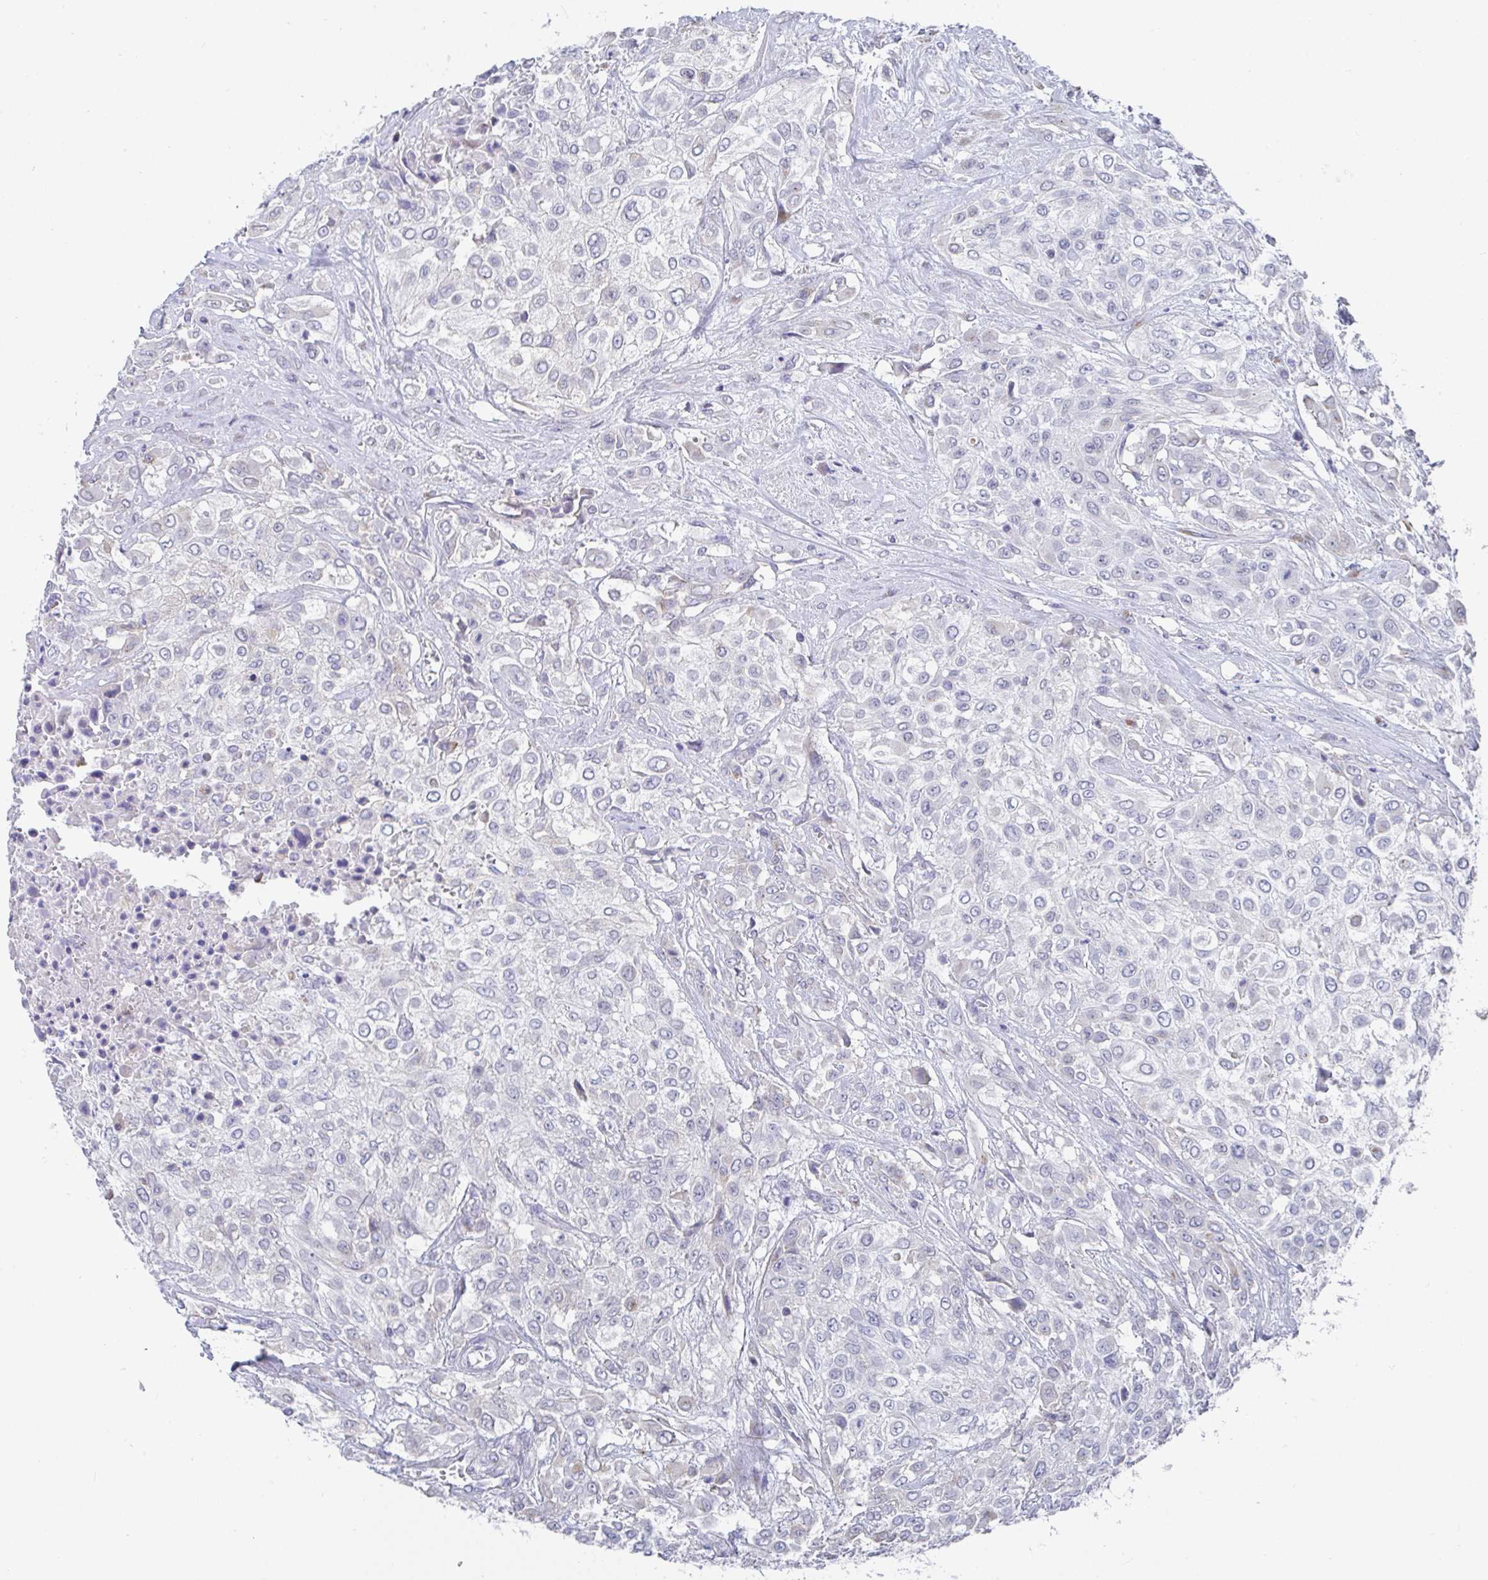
{"staining": {"intensity": "negative", "quantity": "none", "location": "none"}, "tissue": "urothelial cancer", "cell_type": "Tumor cells", "image_type": "cancer", "snomed": [{"axis": "morphology", "description": "Urothelial carcinoma, High grade"}, {"axis": "topography", "description": "Urinary bladder"}], "caption": "Urothelial carcinoma (high-grade) stained for a protein using immunohistochemistry (IHC) demonstrates no positivity tumor cells.", "gene": "TAS2R39", "patient": {"sex": "male", "age": 57}}